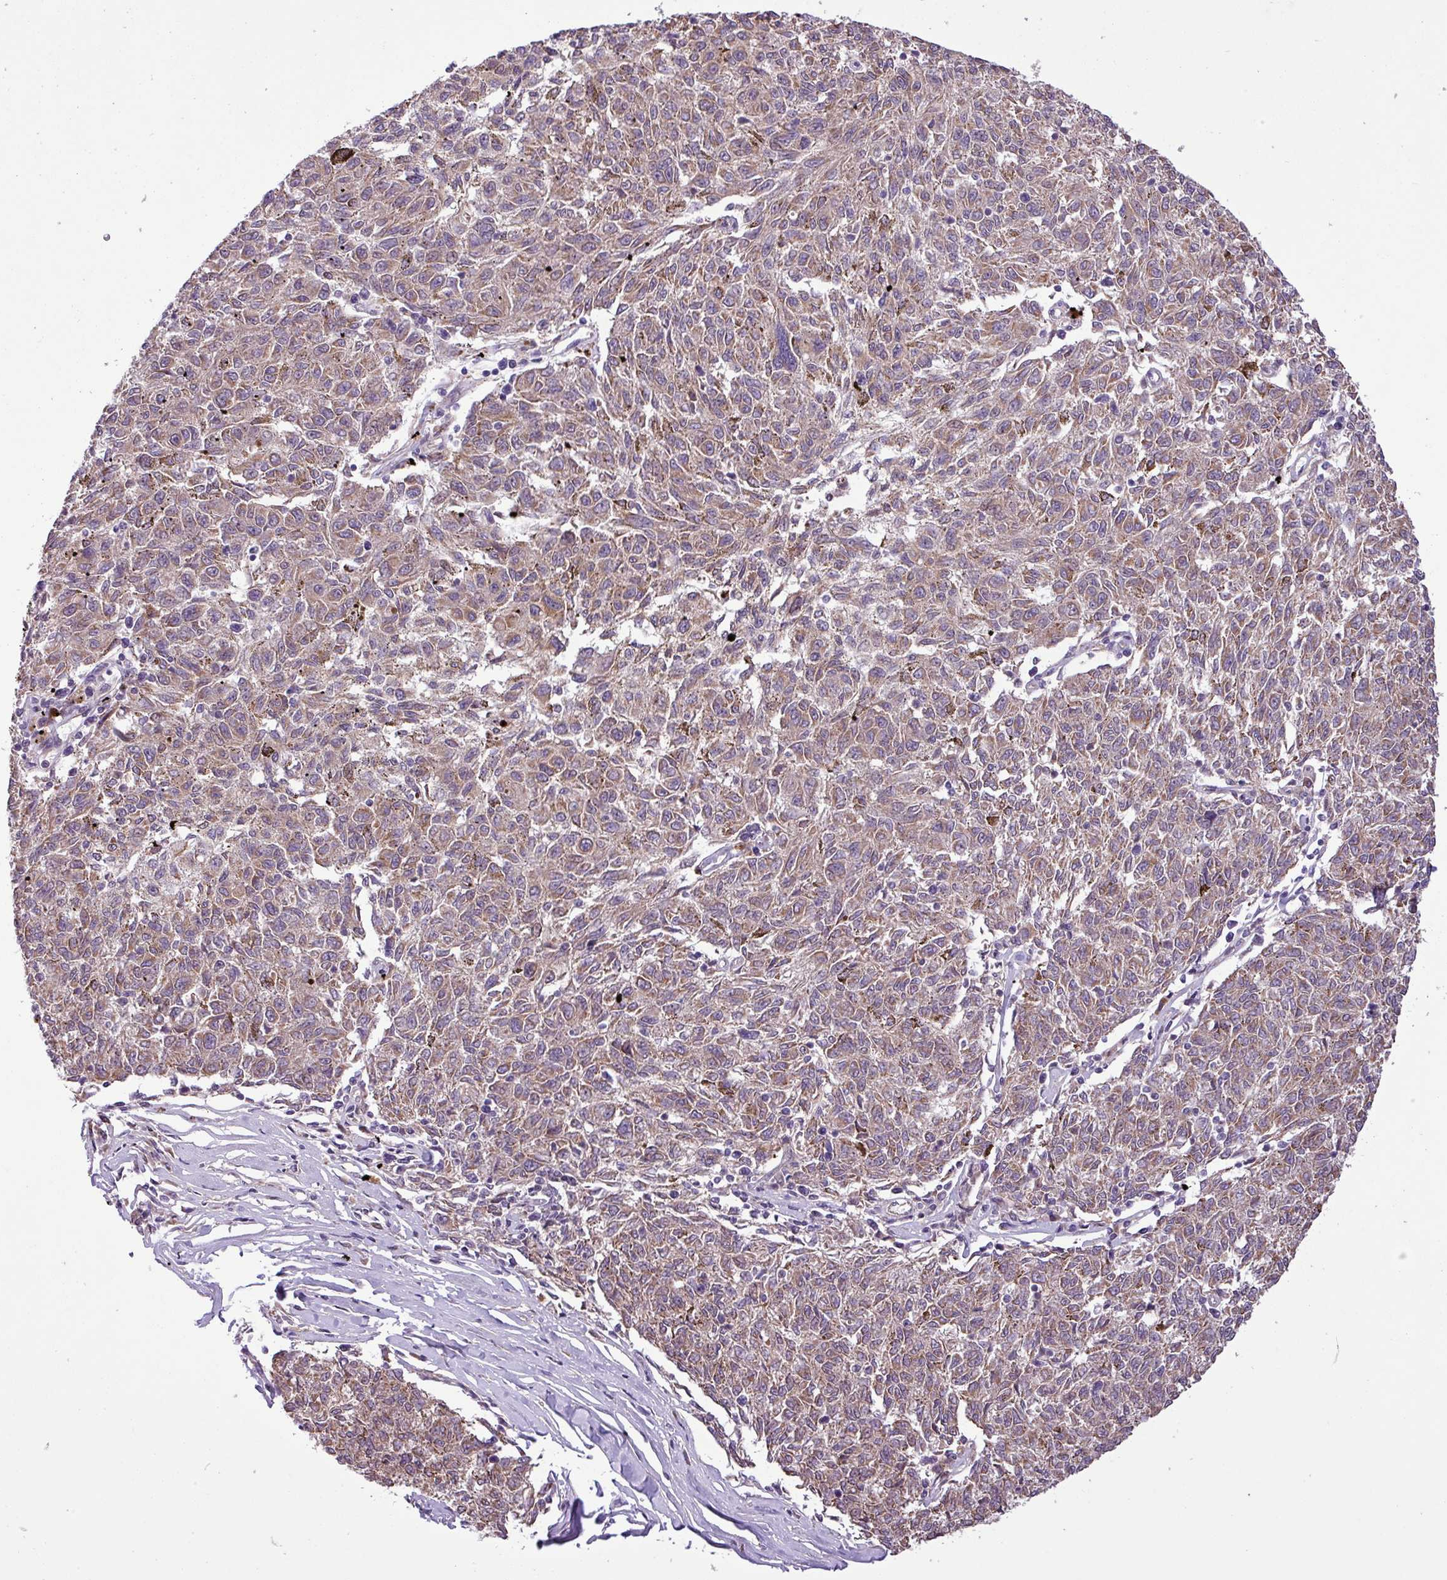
{"staining": {"intensity": "weak", "quantity": ">75%", "location": "cytoplasmic/membranous"}, "tissue": "melanoma", "cell_type": "Tumor cells", "image_type": "cancer", "snomed": [{"axis": "morphology", "description": "Malignant melanoma, NOS"}, {"axis": "topography", "description": "Skin"}], "caption": "Malignant melanoma stained for a protein demonstrates weak cytoplasmic/membranous positivity in tumor cells.", "gene": "TIMM10B", "patient": {"sex": "female", "age": 72}}